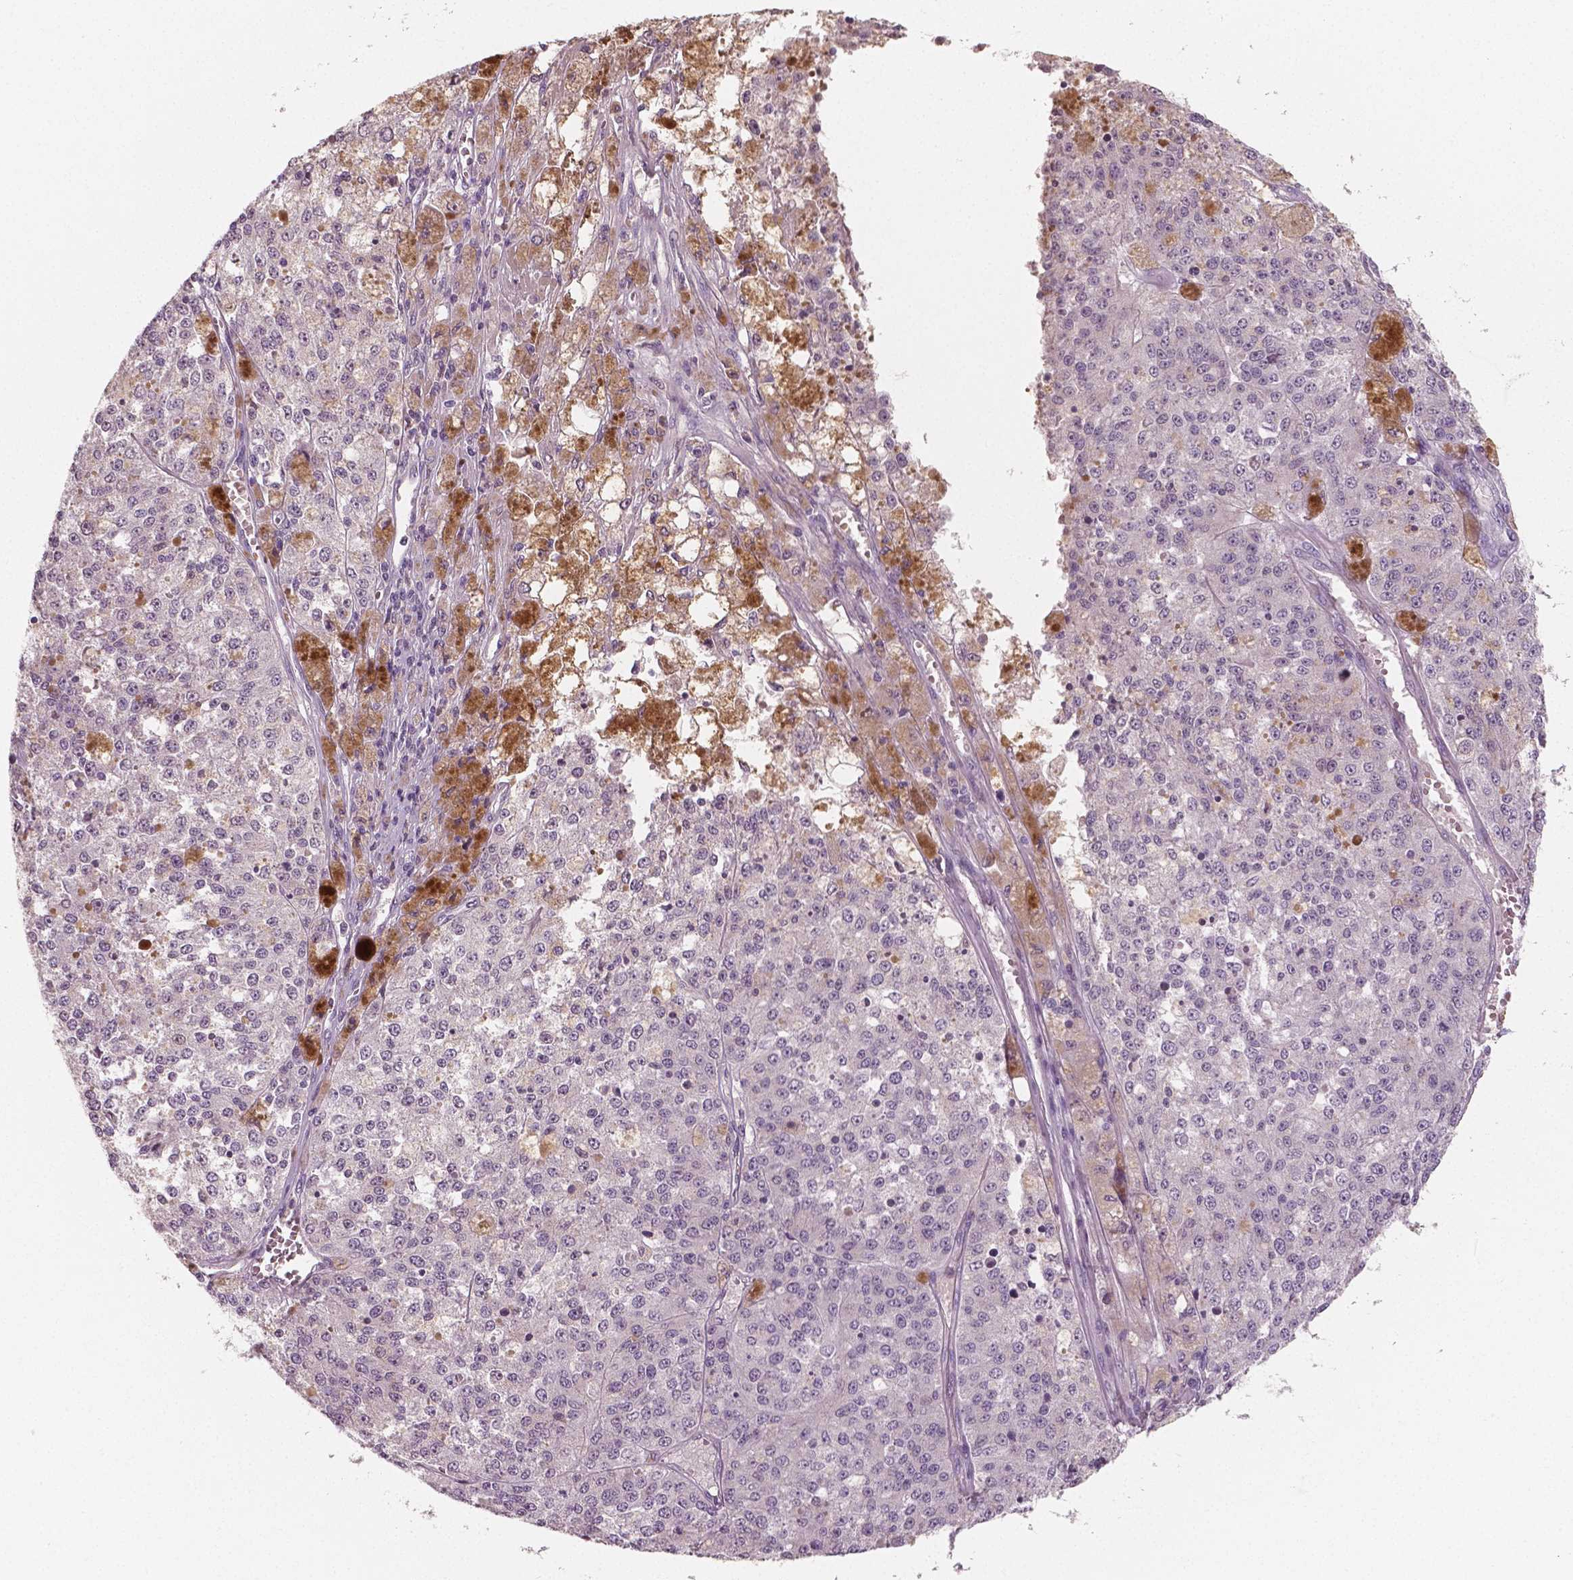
{"staining": {"intensity": "negative", "quantity": "none", "location": "none"}, "tissue": "melanoma", "cell_type": "Tumor cells", "image_type": "cancer", "snomed": [{"axis": "morphology", "description": "Malignant melanoma, Metastatic site"}, {"axis": "topography", "description": "Lymph node"}], "caption": "An immunohistochemistry (IHC) histopathology image of melanoma is shown. There is no staining in tumor cells of melanoma.", "gene": "RNASE7", "patient": {"sex": "female", "age": 64}}